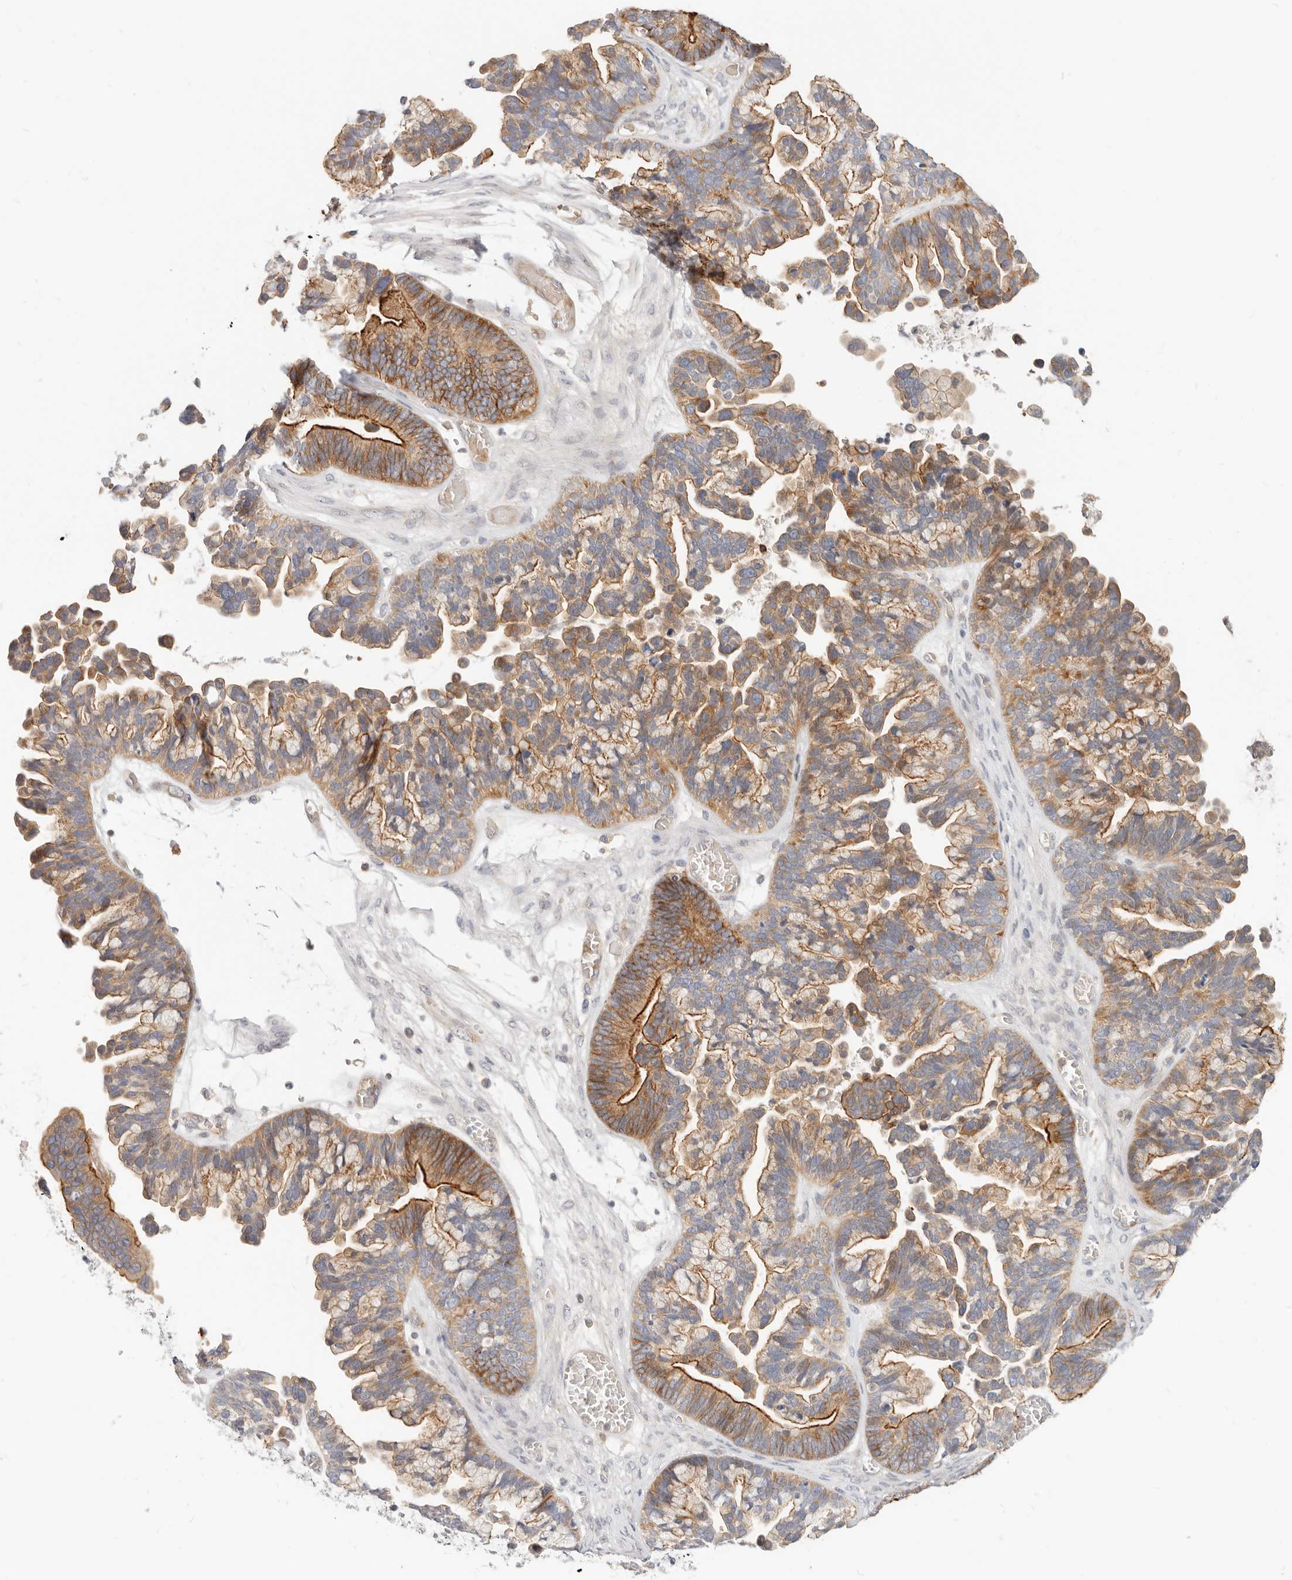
{"staining": {"intensity": "strong", "quantity": "25%-75%", "location": "cytoplasmic/membranous"}, "tissue": "ovarian cancer", "cell_type": "Tumor cells", "image_type": "cancer", "snomed": [{"axis": "morphology", "description": "Cystadenocarcinoma, serous, NOS"}, {"axis": "topography", "description": "Ovary"}], "caption": "Immunohistochemistry (IHC) of human serous cystadenocarcinoma (ovarian) reveals high levels of strong cytoplasmic/membranous positivity in about 25%-75% of tumor cells. The protein is stained brown, and the nuclei are stained in blue (DAB IHC with brightfield microscopy, high magnification).", "gene": "LTB4R2", "patient": {"sex": "female", "age": 56}}